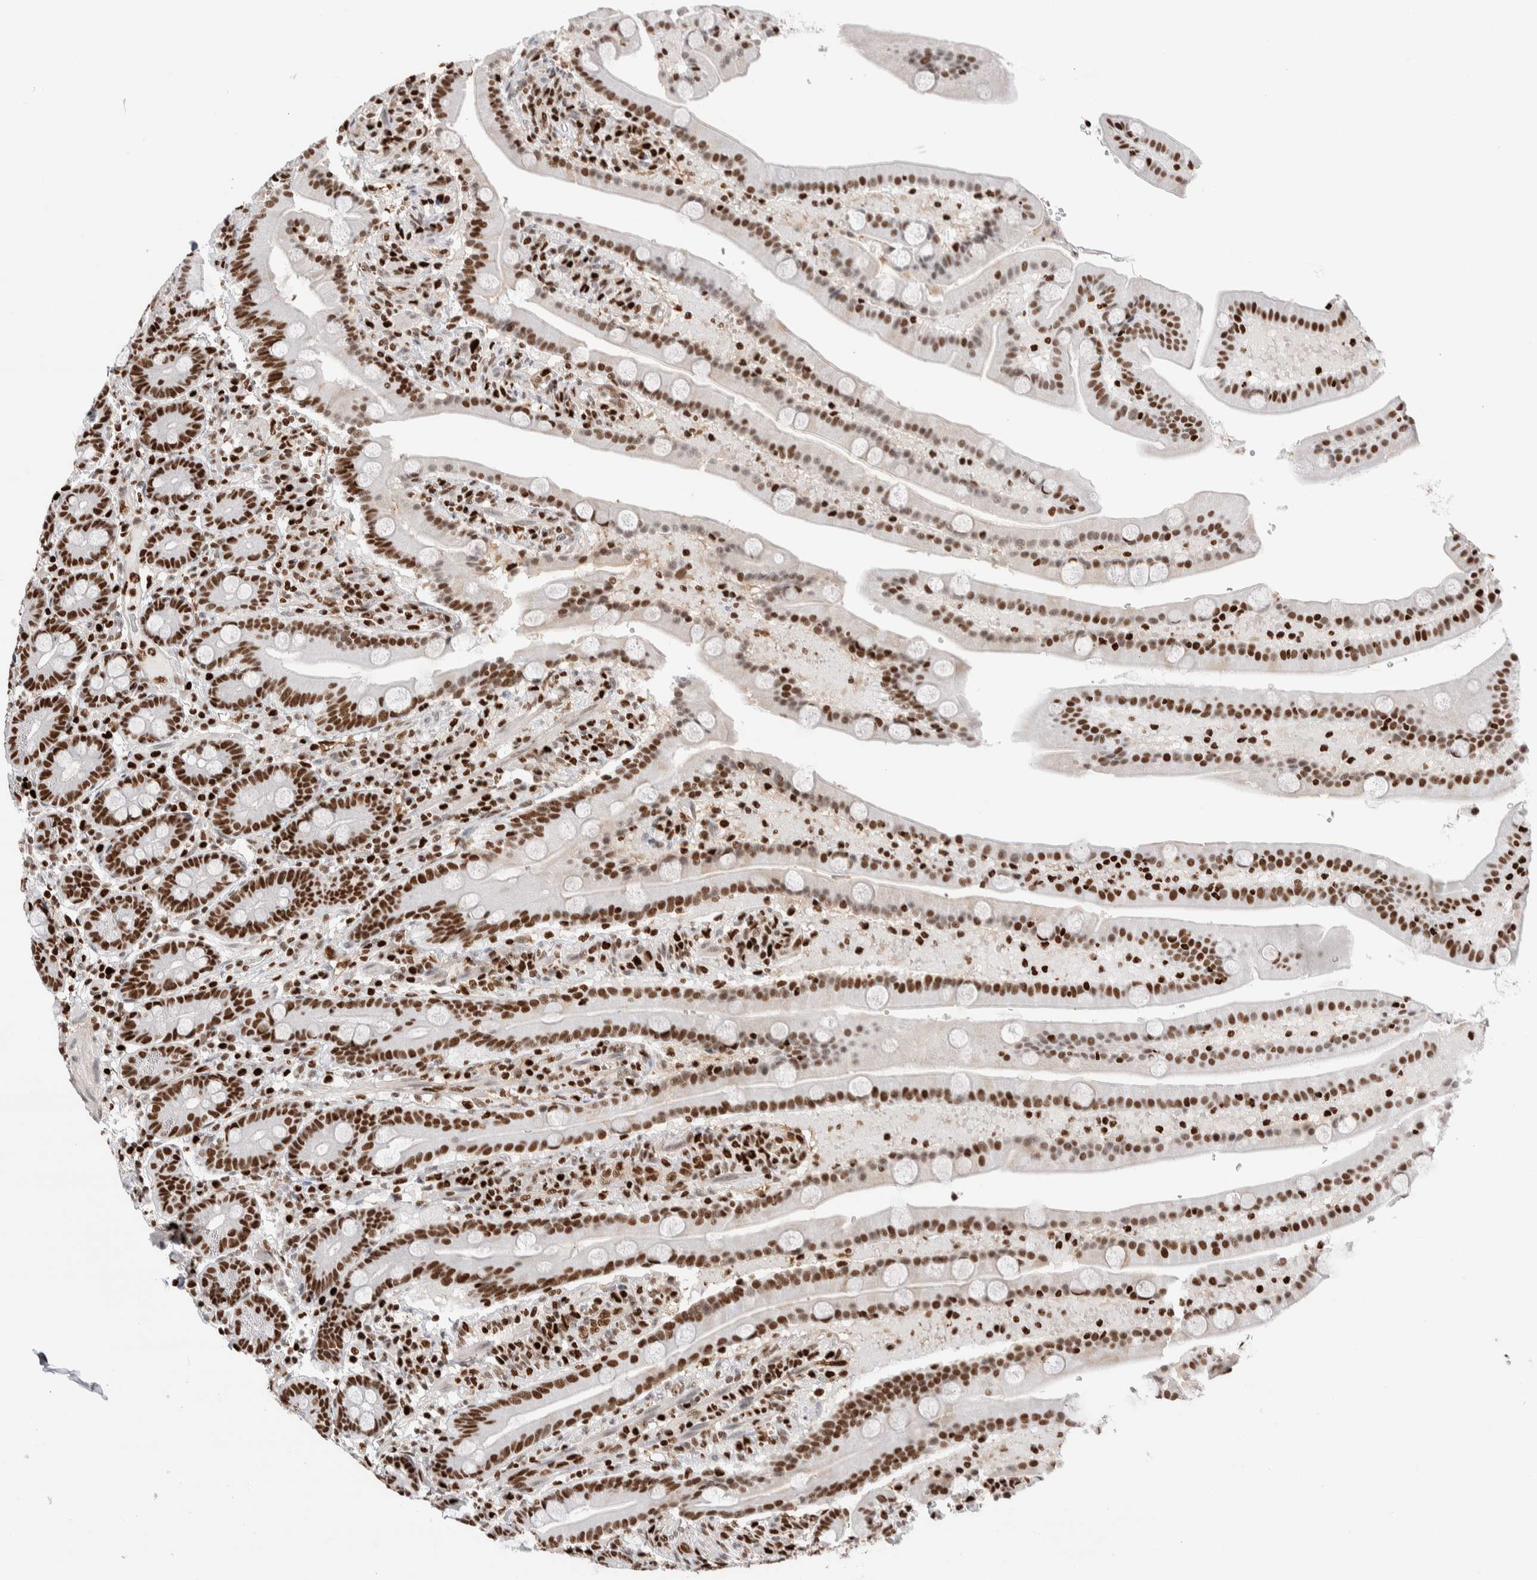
{"staining": {"intensity": "strong", "quantity": ">75%", "location": "nuclear"}, "tissue": "duodenum", "cell_type": "Glandular cells", "image_type": "normal", "snomed": [{"axis": "morphology", "description": "Normal tissue, NOS"}, {"axis": "topography", "description": "Duodenum"}], "caption": "Immunohistochemistry micrograph of unremarkable duodenum: human duodenum stained using immunohistochemistry (IHC) shows high levels of strong protein expression localized specifically in the nuclear of glandular cells, appearing as a nuclear brown color.", "gene": "C17orf49", "patient": {"sex": "male", "age": 54}}